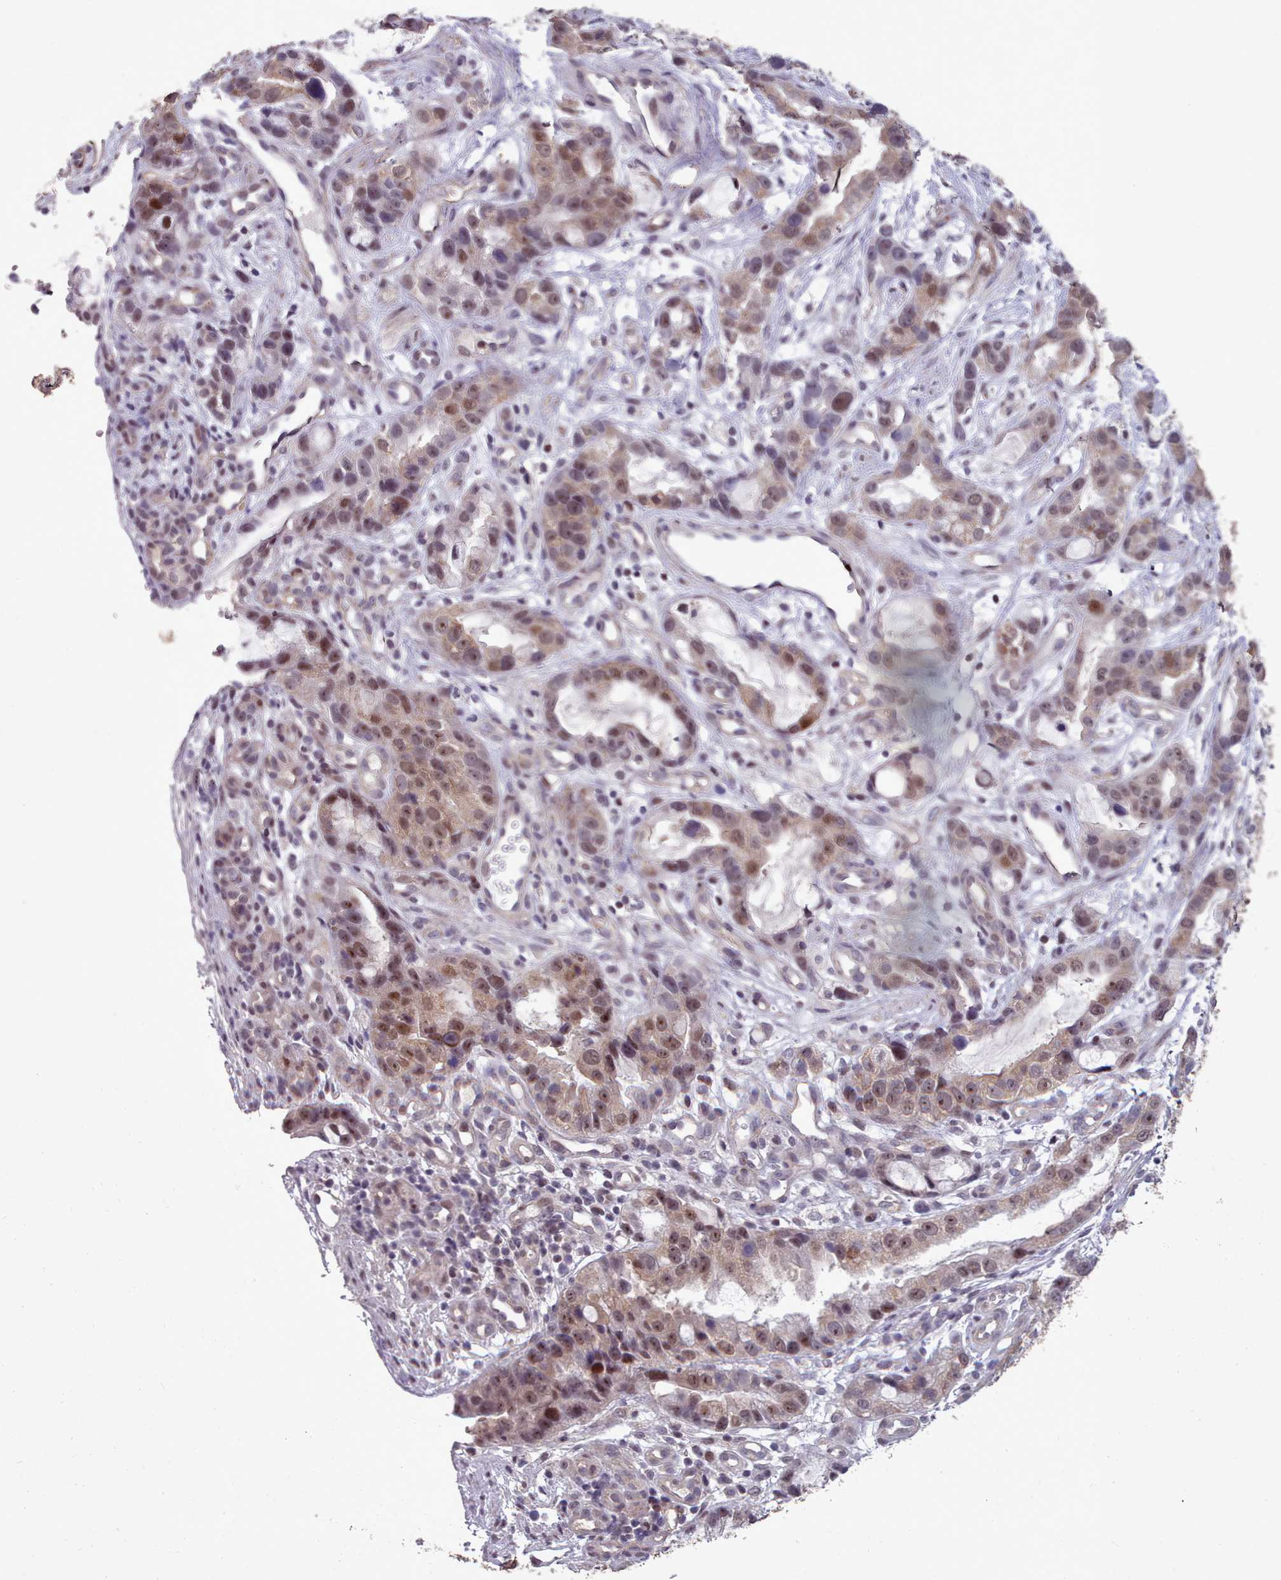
{"staining": {"intensity": "moderate", "quantity": "25%-75%", "location": "nuclear"}, "tissue": "stomach cancer", "cell_type": "Tumor cells", "image_type": "cancer", "snomed": [{"axis": "morphology", "description": "Adenocarcinoma, NOS"}, {"axis": "topography", "description": "Stomach"}], "caption": "A brown stain labels moderate nuclear positivity of a protein in stomach cancer tumor cells. (brown staining indicates protein expression, while blue staining denotes nuclei).", "gene": "ENSA", "patient": {"sex": "male", "age": 55}}